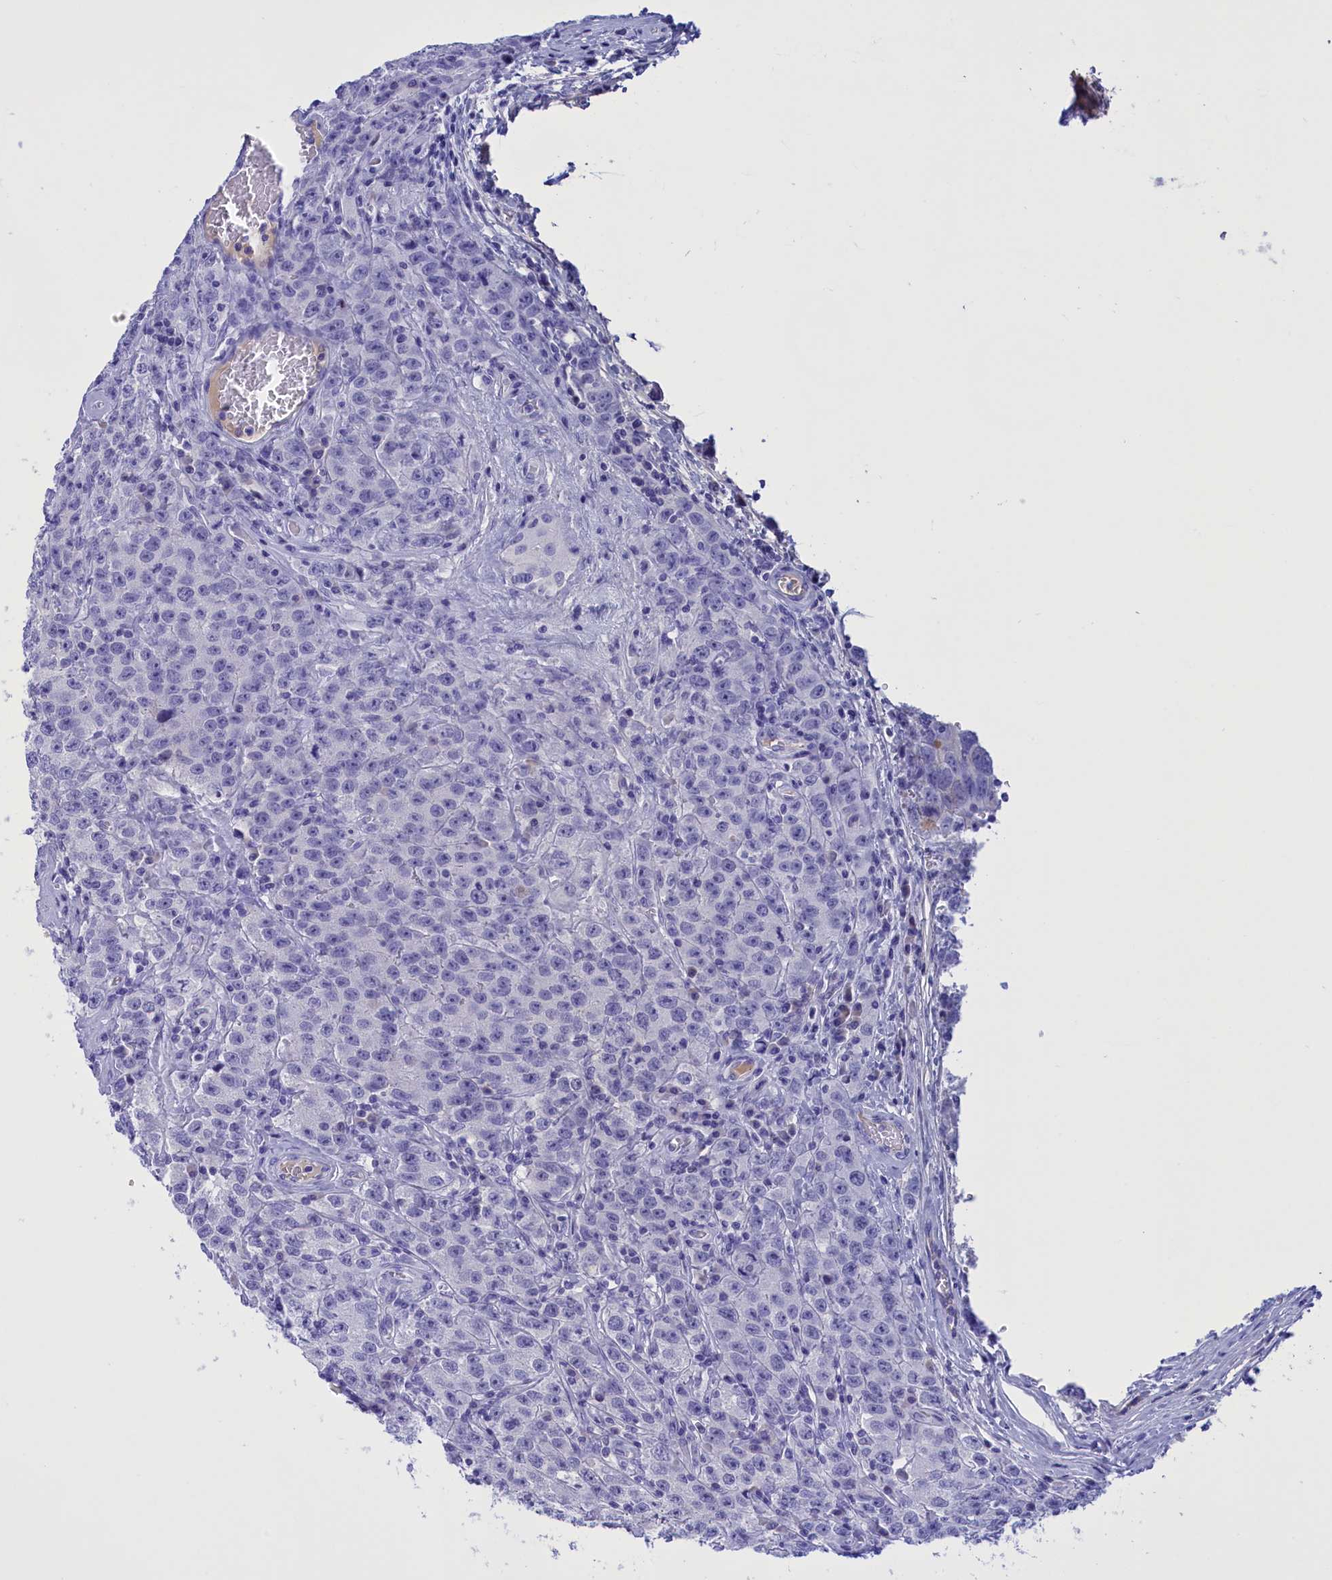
{"staining": {"intensity": "negative", "quantity": "none", "location": "none"}, "tissue": "testis cancer", "cell_type": "Tumor cells", "image_type": "cancer", "snomed": [{"axis": "morphology", "description": "Seminoma, NOS"}, {"axis": "morphology", "description": "Carcinoma, Embryonal, NOS"}, {"axis": "topography", "description": "Testis"}], "caption": "Immunohistochemistry (IHC) photomicrograph of human testis cancer (seminoma) stained for a protein (brown), which demonstrates no staining in tumor cells.", "gene": "PROK2", "patient": {"sex": "male", "age": 43}}